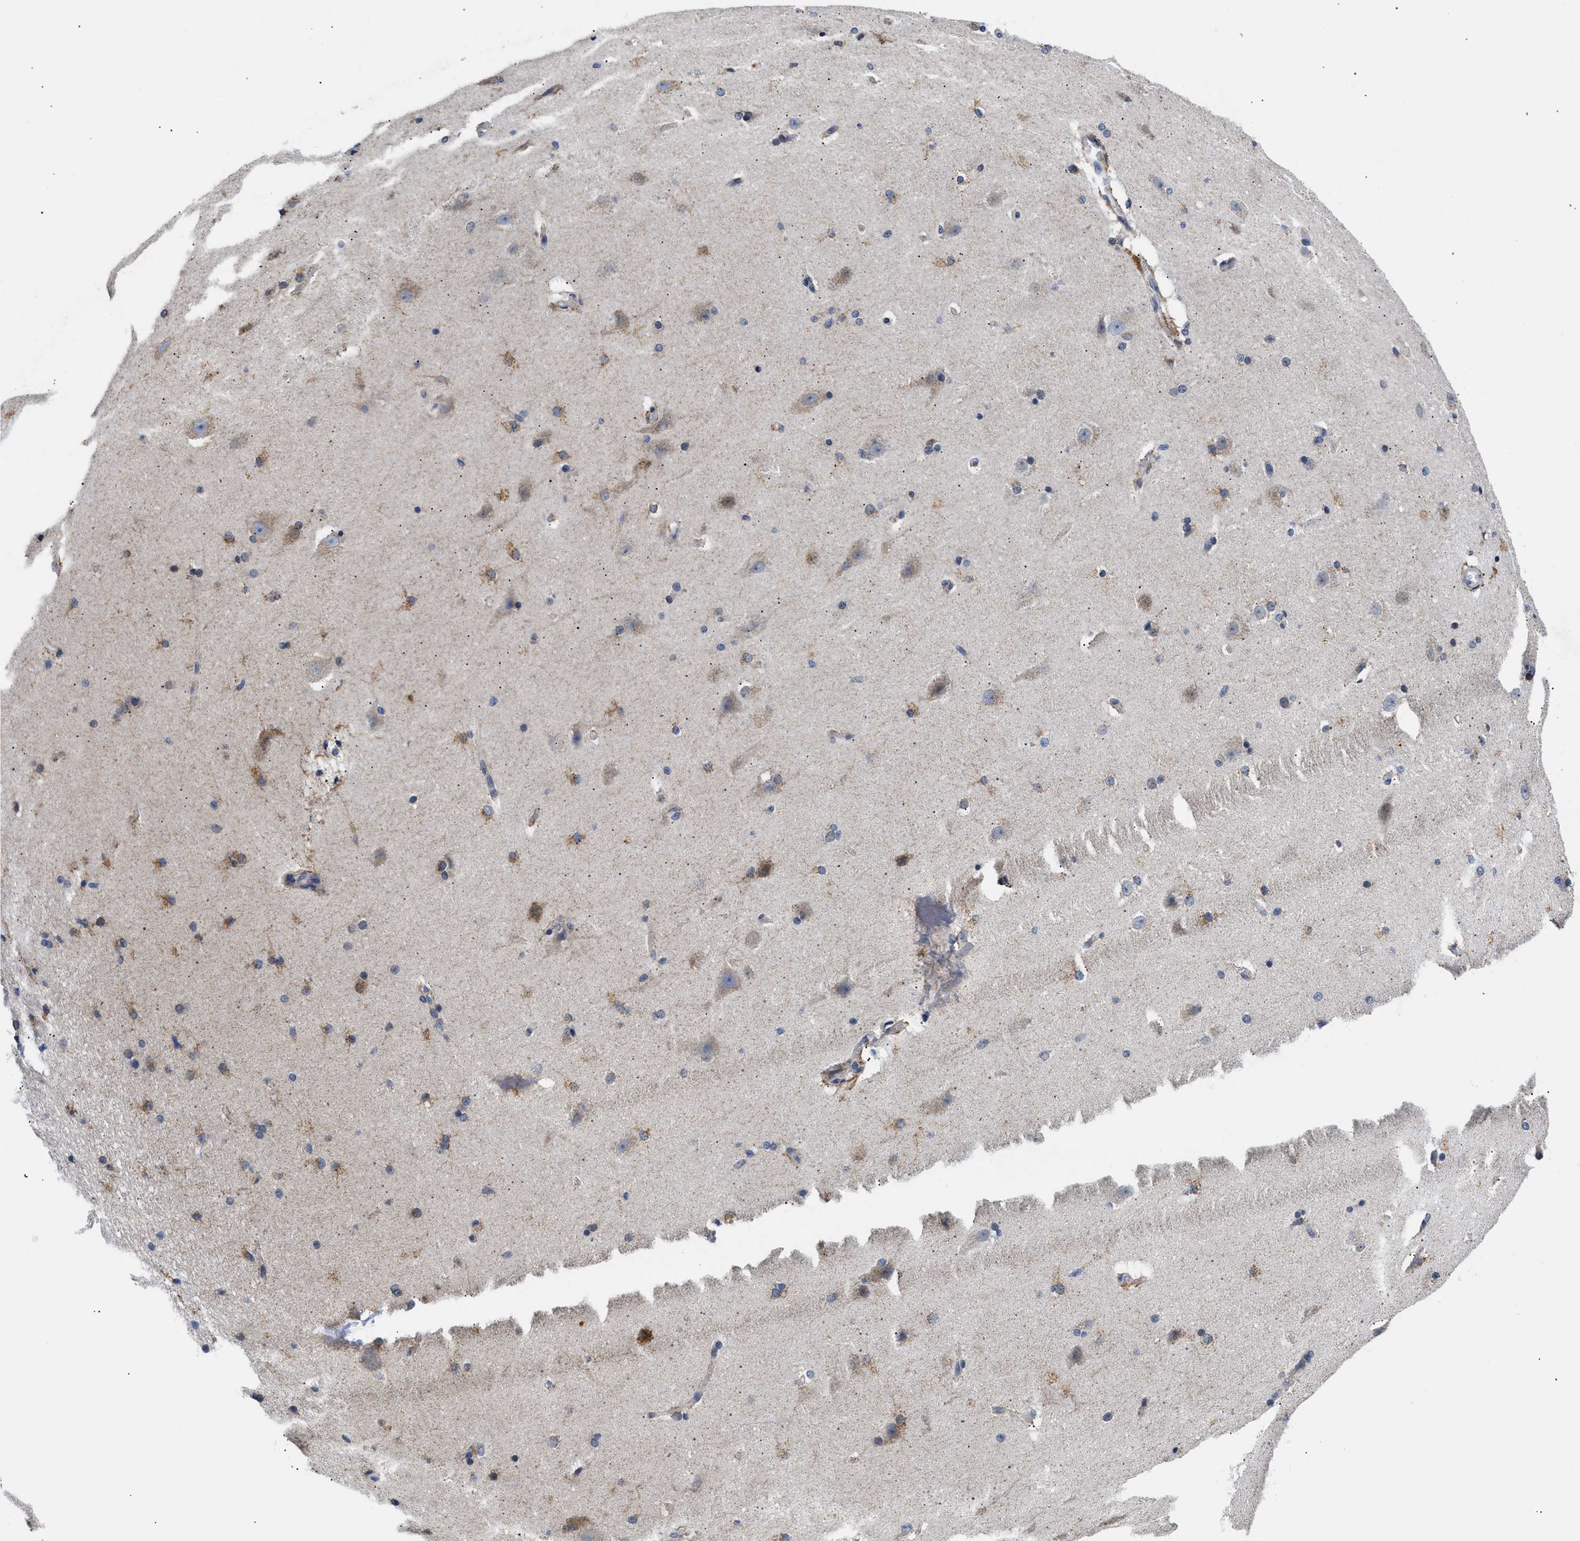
{"staining": {"intensity": "negative", "quantity": "none", "location": "none"}, "tissue": "cerebral cortex", "cell_type": "Endothelial cells", "image_type": "normal", "snomed": [{"axis": "morphology", "description": "Normal tissue, NOS"}, {"axis": "topography", "description": "Cerebral cortex"}, {"axis": "topography", "description": "Hippocampus"}], "caption": "Cerebral cortex was stained to show a protein in brown. There is no significant positivity in endothelial cells.", "gene": "RINT1", "patient": {"sex": "female", "age": 19}}